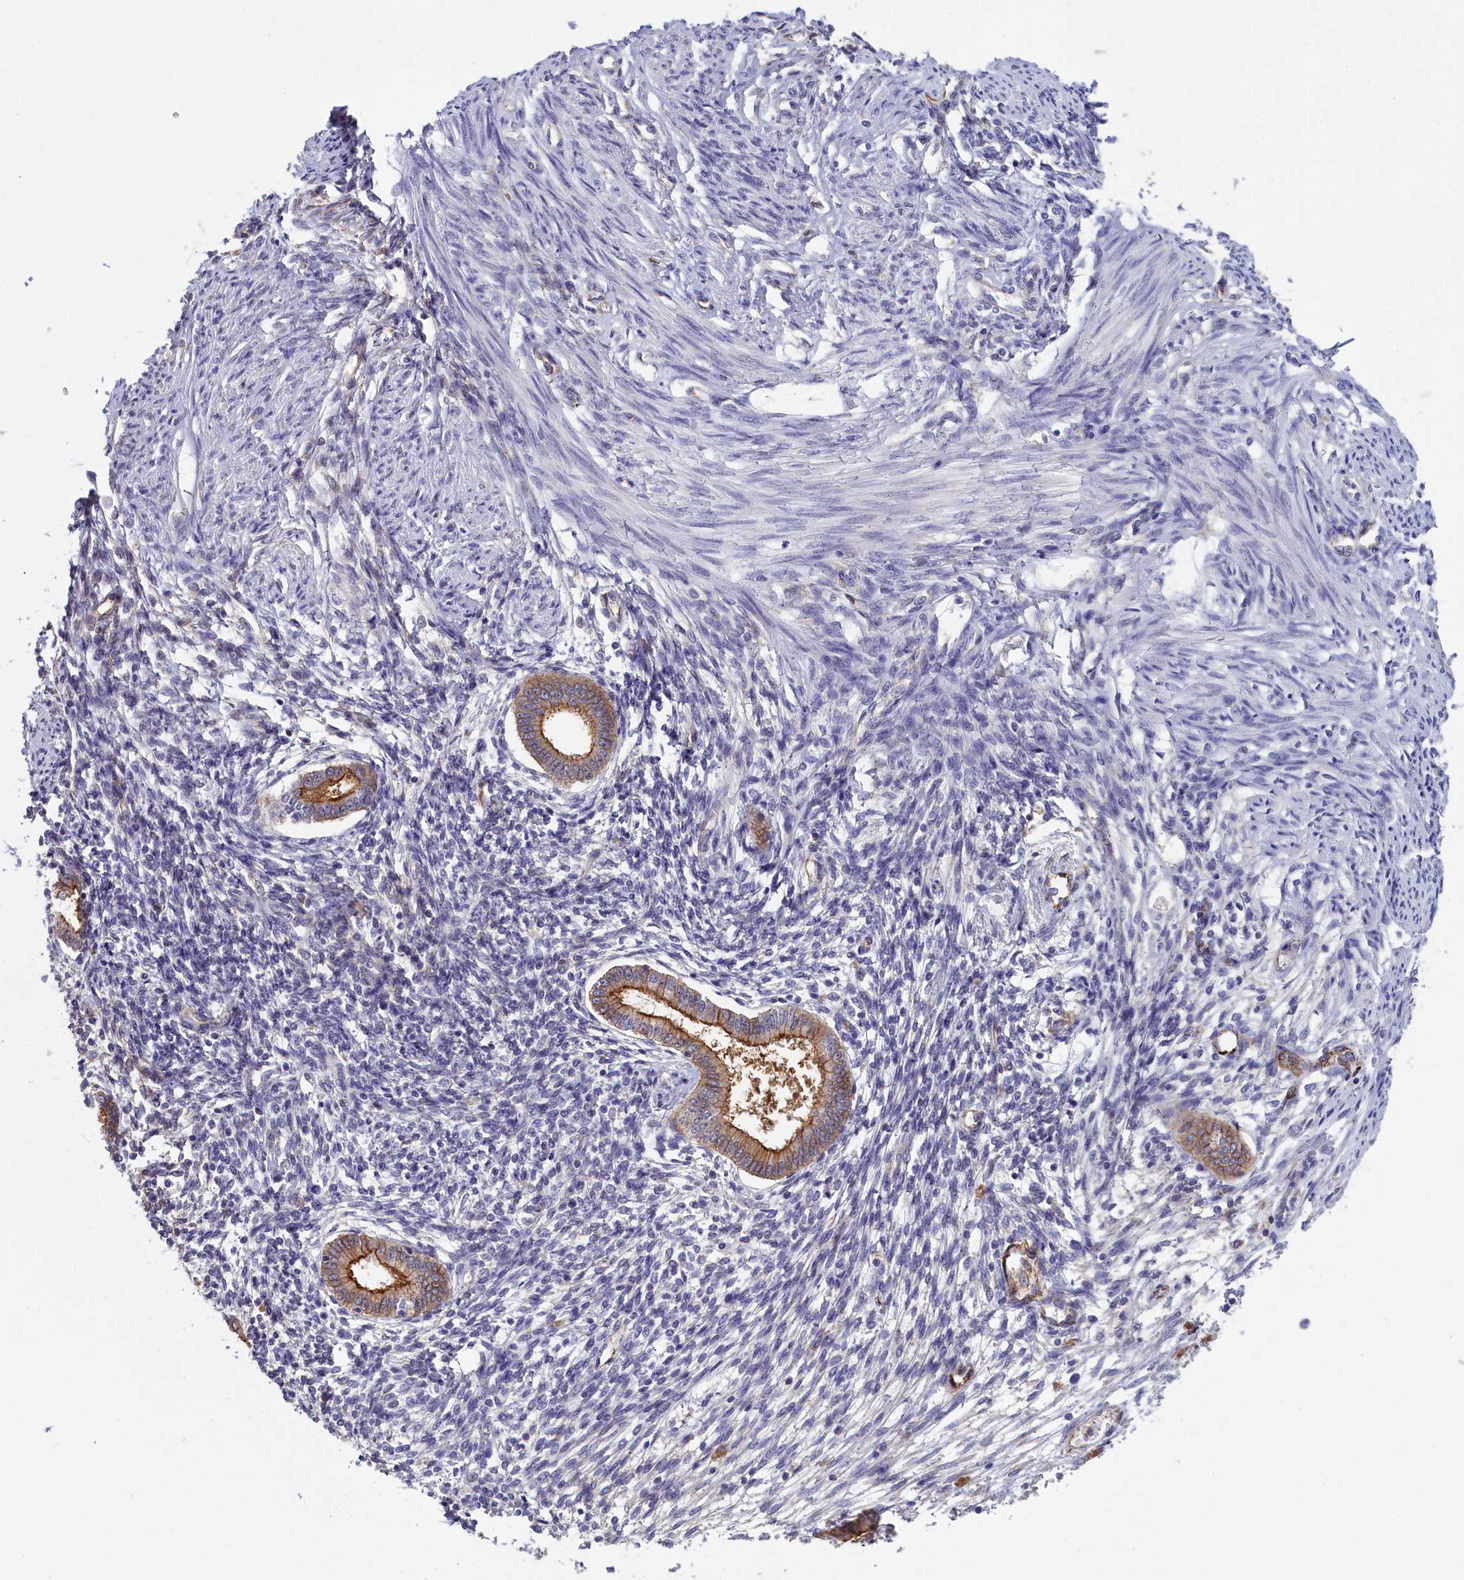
{"staining": {"intensity": "moderate", "quantity": "<25%", "location": "cytoplasmic/membranous"}, "tissue": "endometrium", "cell_type": "Cells in endometrial stroma", "image_type": "normal", "snomed": [{"axis": "morphology", "description": "Normal tissue, NOS"}, {"axis": "topography", "description": "Endometrium"}], "caption": "Benign endometrium displays moderate cytoplasmic/membranous staining in about <25% of cells in endometrial stroma.", "gene": "COL19A1", "patient": {"sex": "female", "age": 56}}